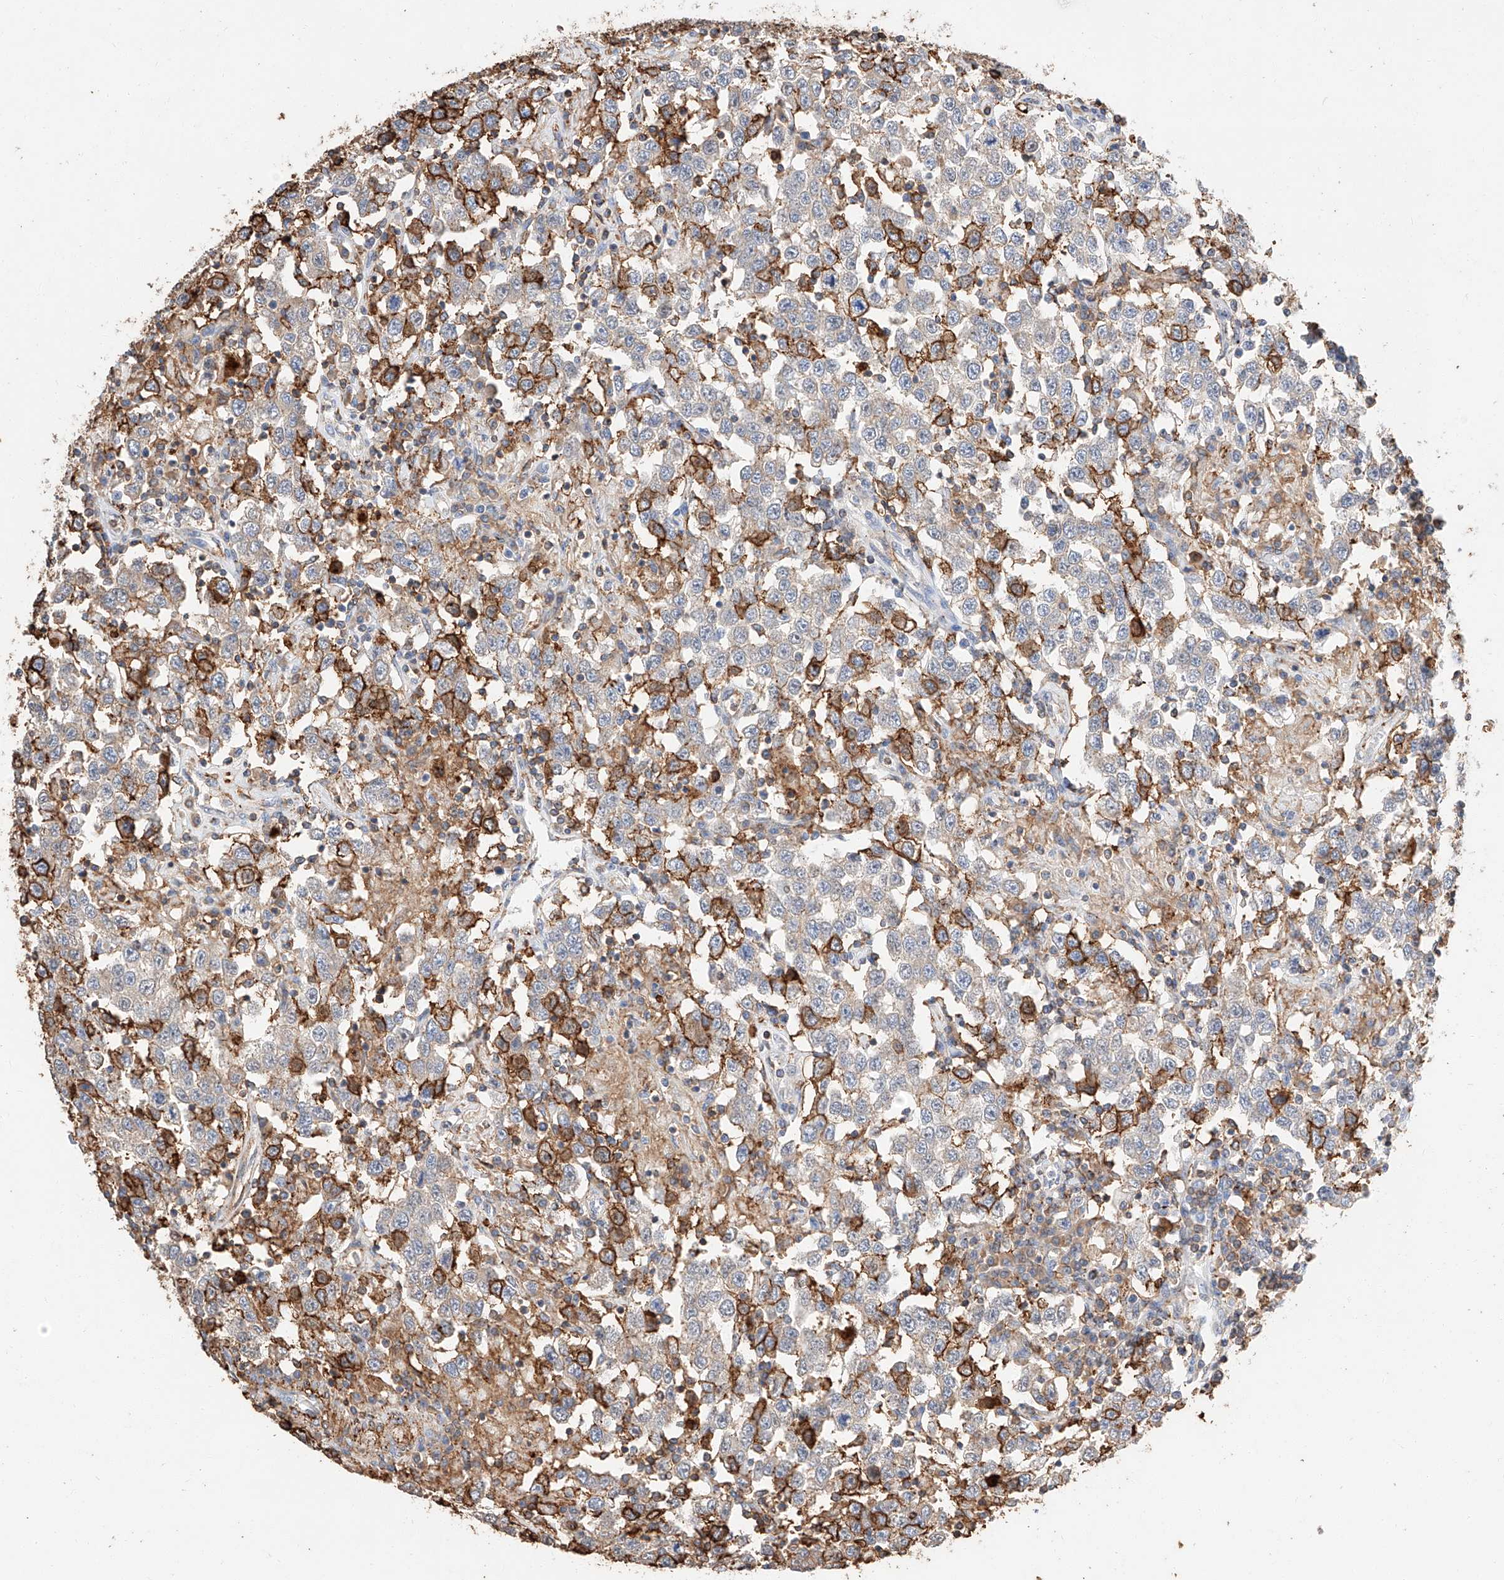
{"staining": {"intensity": "strong", "quantity": "<25%", "location": "cytoplasmic/membranous"}, "tissue": "testis cancer", "cell_type": "Tumor cells", "image_type": "cancer", "snomed": [{"axis": "morphology", "description": "Seminoma, NOS"}, {"axis": "topography", "description": "Testis"}], "caption": "There is medium levels of strong cytoplasmic/membranous staining in tumor cells of seminoma (testis), as demonstrated by immunohistochemical staining (brown color).", "gene": "WFS1", "patient": {"sex": "male", "age": 41}}